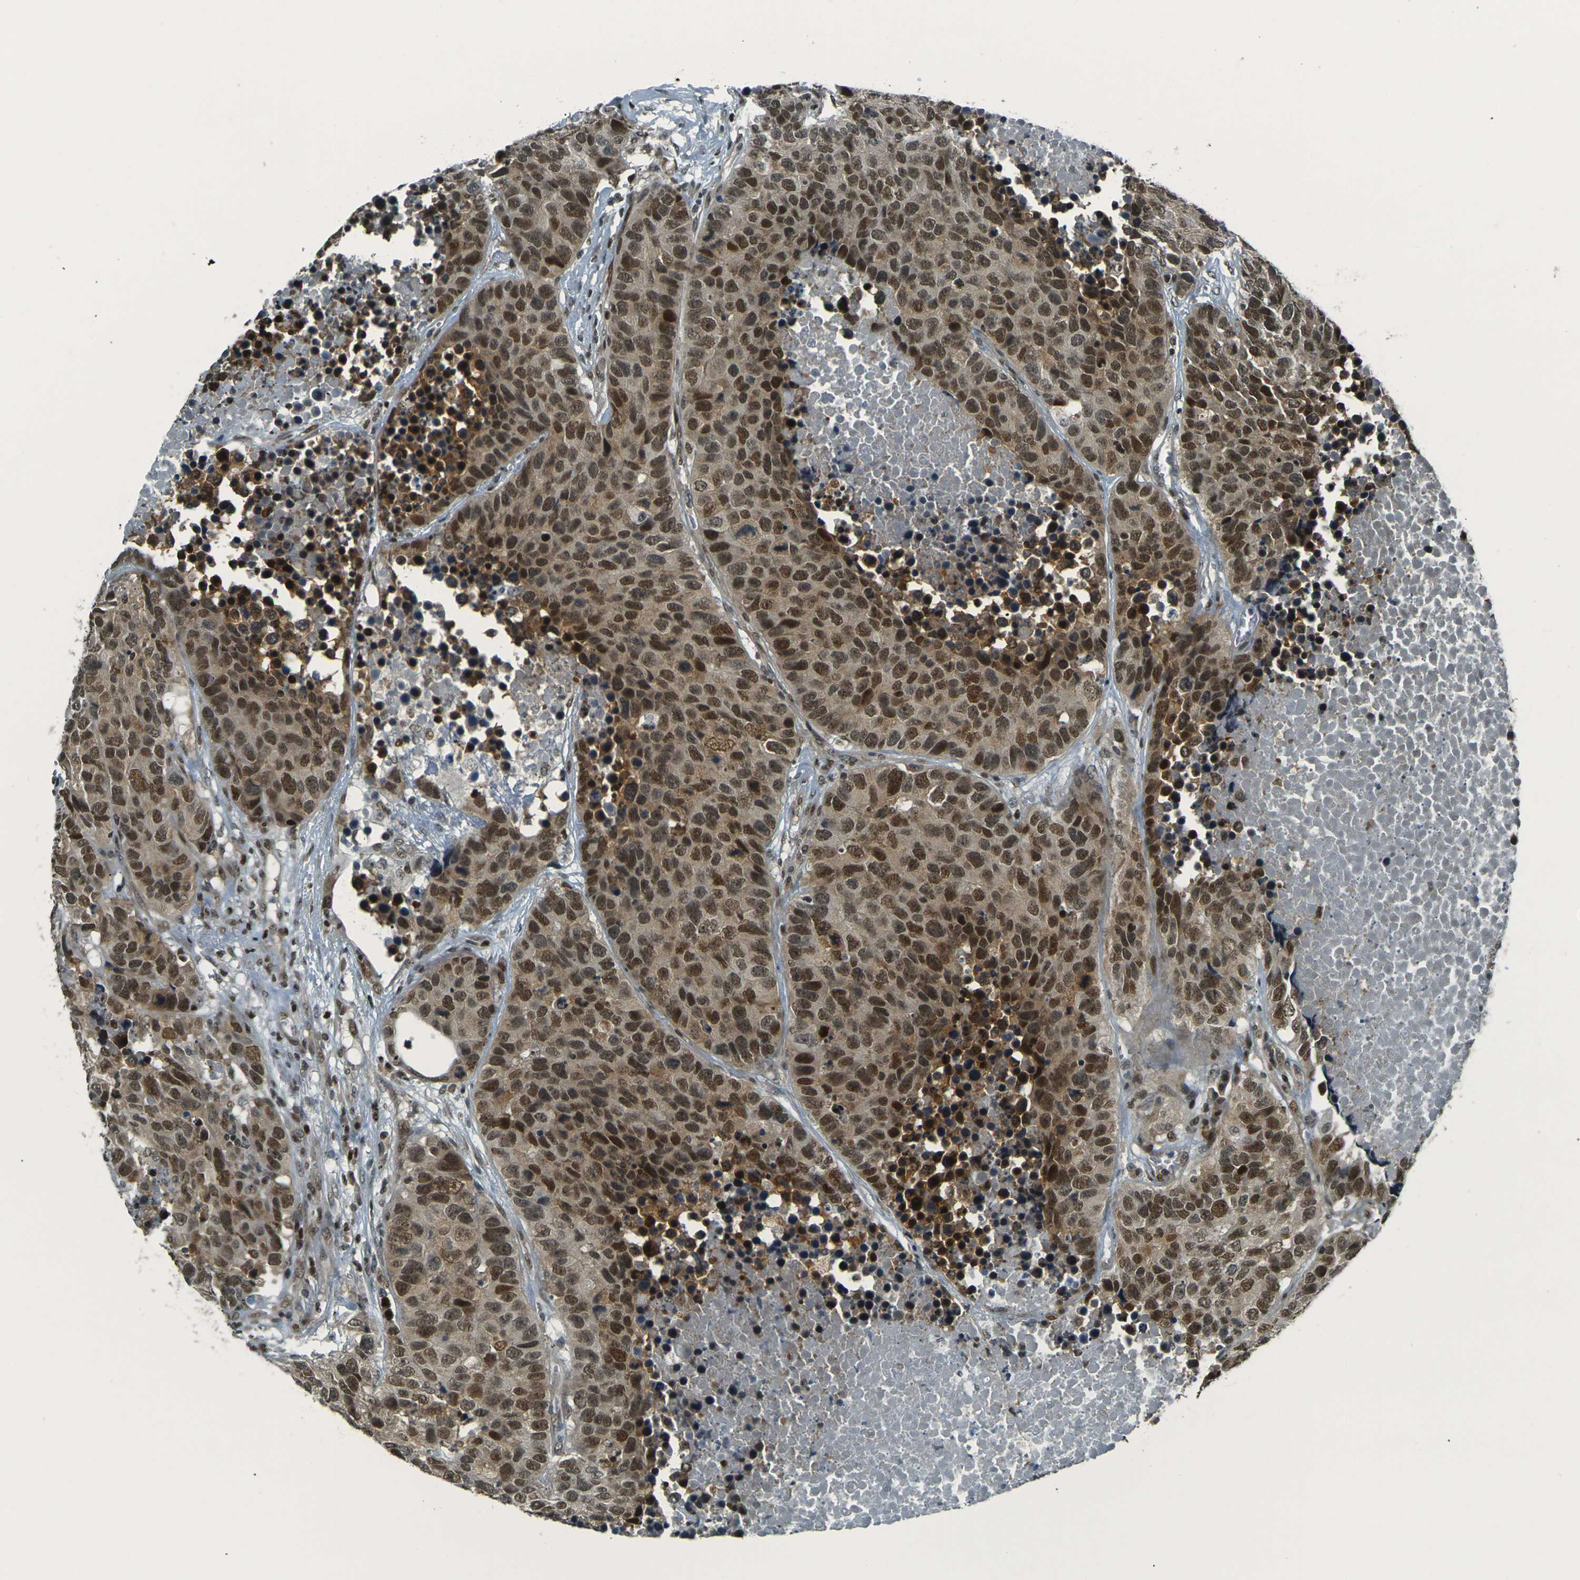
{"staining": {"intensity": "moderate", "quantity": ">75%", "location": "nuclear"}, "tissue": "carcinoid", "cell_type": "Tumor cells", "image_type": "cancer", "snomed": [{"axis": "morphology", "description": "Carcinoid, malignant, NOS"}, {"axis": "topography", "description": "Lung"}], "caption": "IHC histopathology image of neoplastic tissue: carcinoid (malignant) stained using IHC reveals medium levels of moderate protein expression localized specifically in the nuclear of tumor cells, appearing as a nuclear brown color.", "gene": "NHEJ1", "patient": {"sex": "male", "age": 60}}